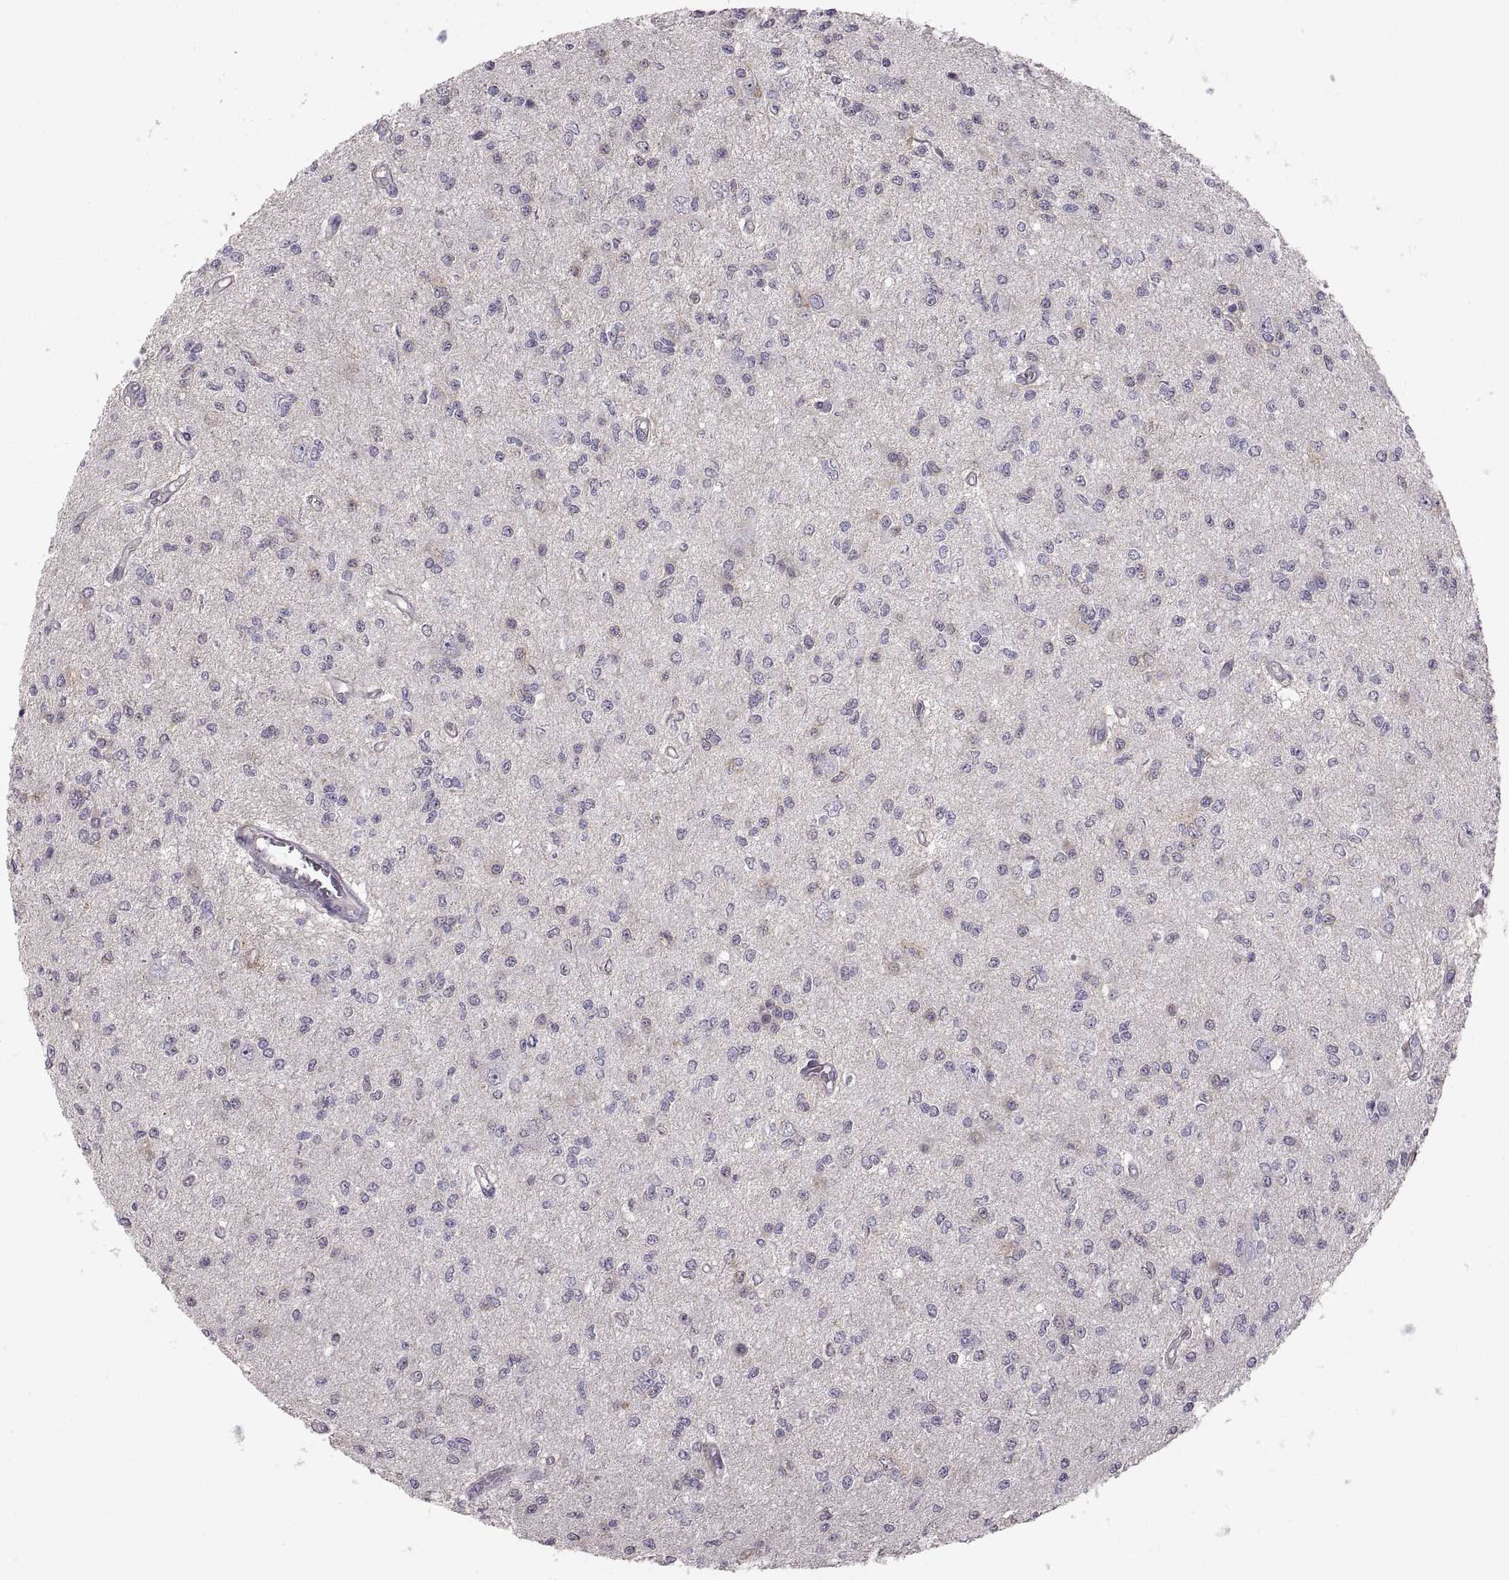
{"staining": {"intensity": "negative", "quantity": "none", "location": "none"}, "tissue": "glioma", "cell_type": "Tumor cells", "image_type": "cancer", "snomed": [{"axis": "morphology", "description": "Glioma, malignant, Low grade"}, {"axis": "topography", "description": "Brain"}], "caption": "Immunohistochemical staining of low-grade glioma (malignant) displays no significant expression in tumor cells. (DAB IHC, high magnification).", "gene": "EZR", "patient": {"sex": "male", "age": 67}}